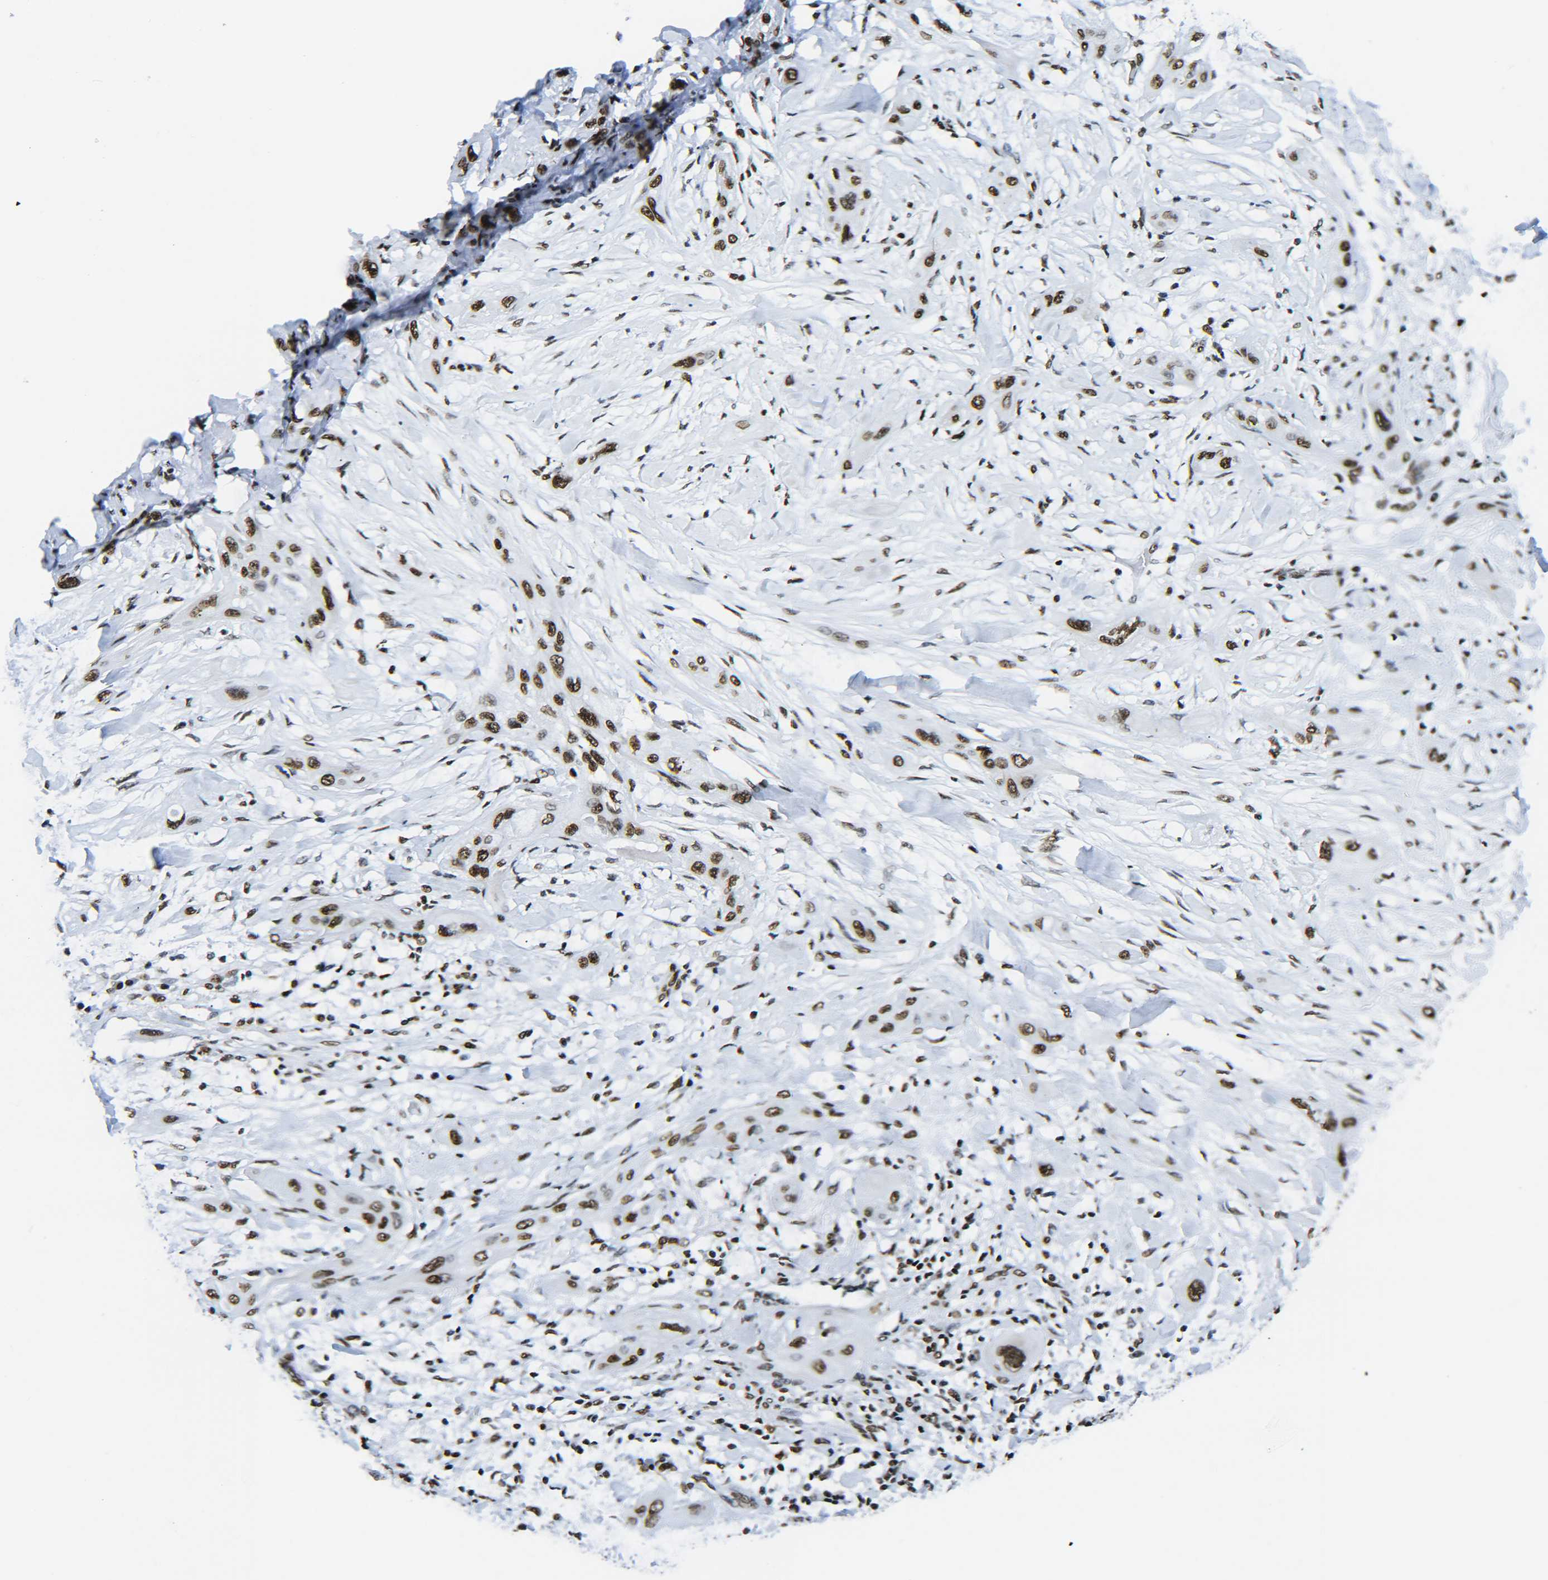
{"staining": {"intensity": "strong", "quantity": ">75%", "location": "nuclear"}, "tissue": "lung cancer", "cell_type": "Tumor cells", "image_type": "cancer", "snomed": [{"axis": "morphology", "description": "Squamous cell carcinoma, NOS"}, {"axis": "topography", "description": "Lung"}], "caption": "Lung cancer stained for a protein shows strong nuclear positivity in tumor cells.", "gene": "H2AX", "patient": {"sex": "female", "age": 47}}